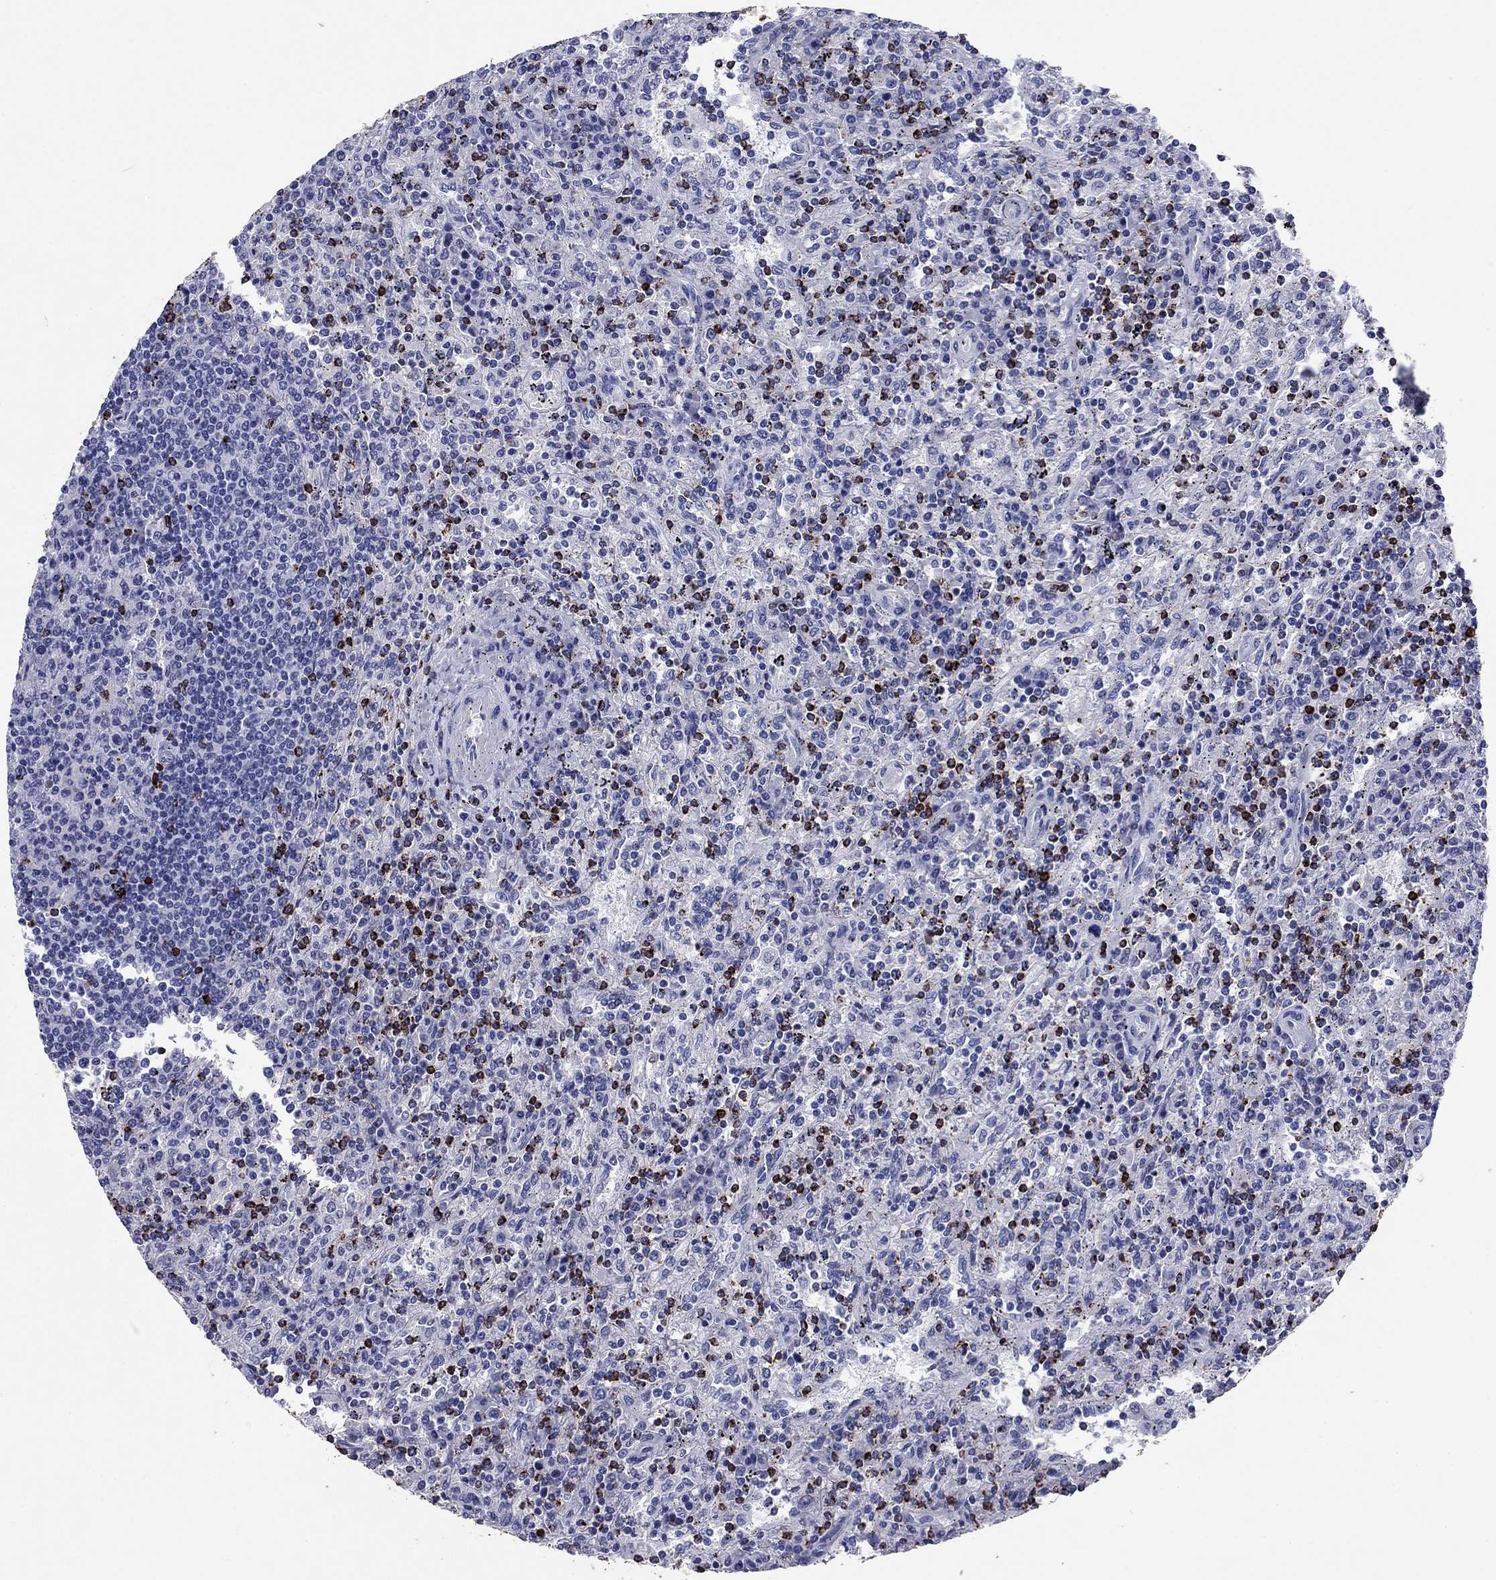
{"staining": {"intensity": "negative", "quantity": "none", "location": "none"}, "tissue": "lymphoma", "cell_type": "Tumor cells", "image_type": "cancer", "snomed": [{"axis": "morphology", "description": "Malignant lymphoma, non-Hodgkin's type, Low grade"}, {"axis": "topography", "description": "Spleen"}], "caption": "Human low-grade malignant lymphoma, non-Hodgkin's type stained for a protein using immunohistochemistry reveals no expression in tumor cells.", "gene": "GZMK", "patient": {"sex": "male", "age": 62}}